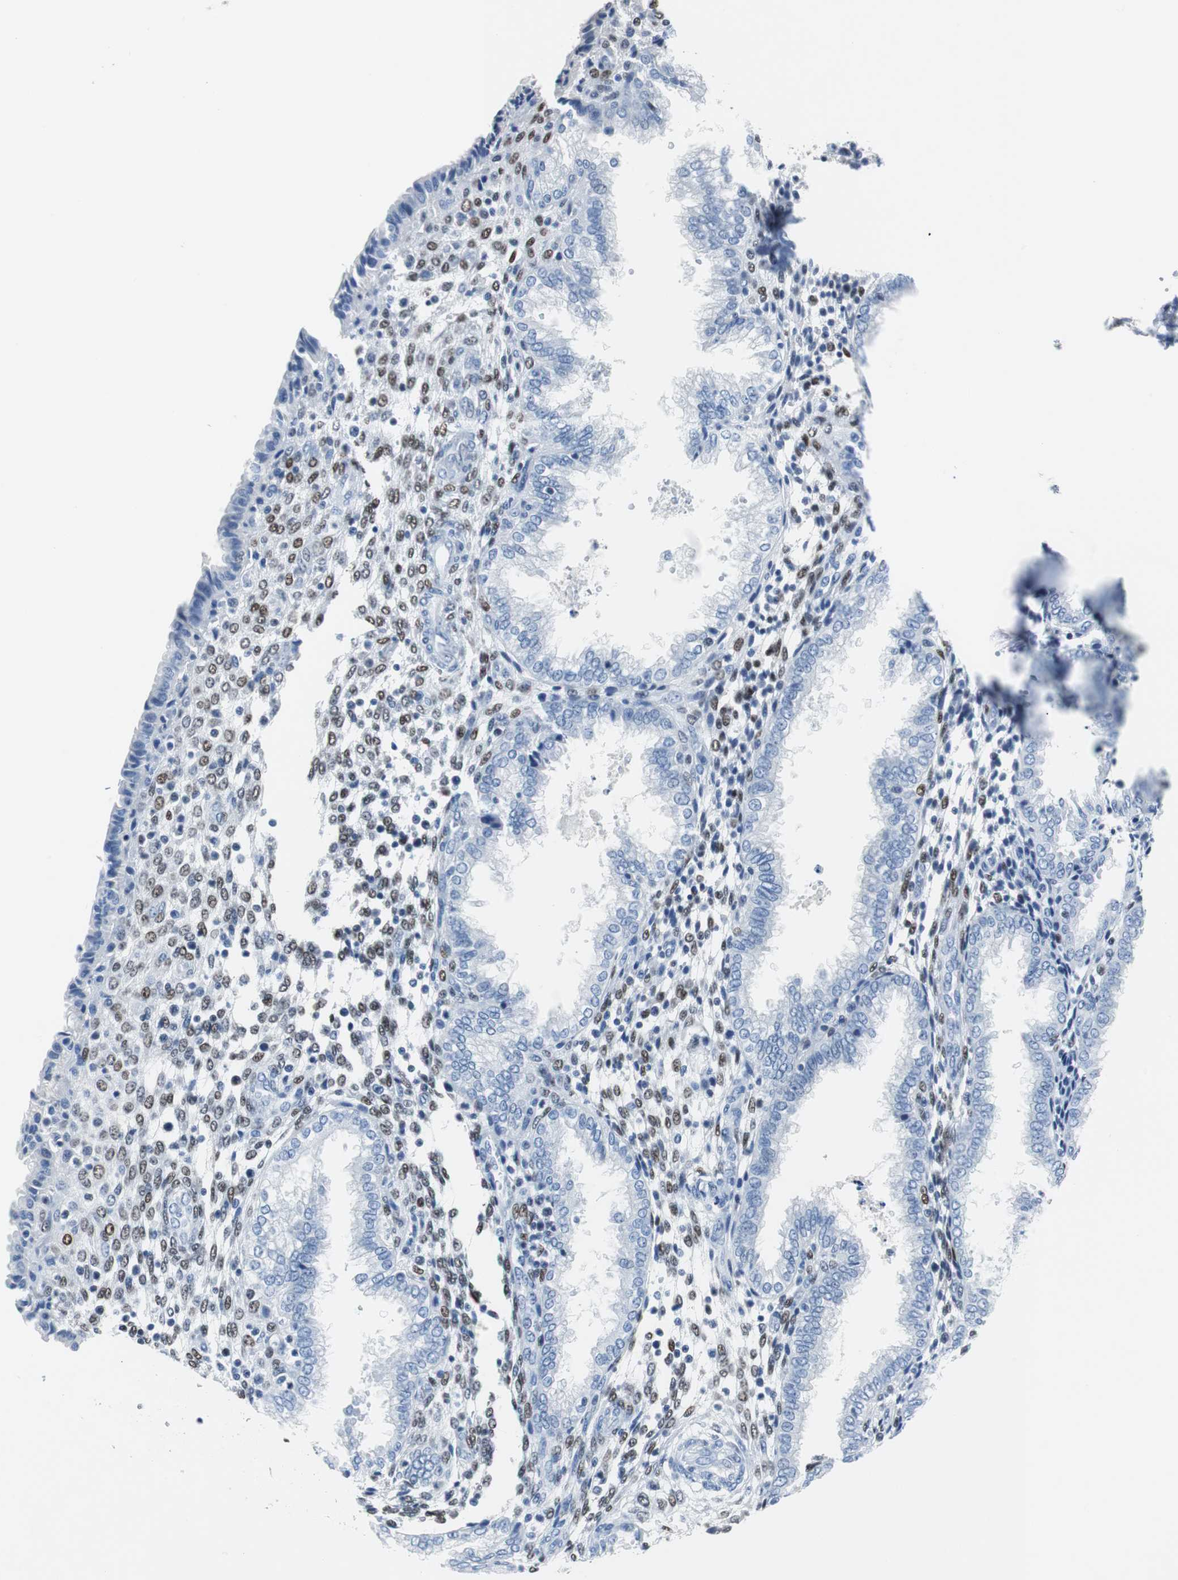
{"staining": {"intensity": "weak", "quantity": ">75%", "location": "nuclear"}, "tissue": "endometrium", "cell_type": "Cells in endometrial stroma", "image_type": "normal", "snomed": [{"axis": "morphology", "description": "Normal tissue, NOS"}, {"axis": "topography", "description": "Endometrium"}], "caption": "The photomicrograph exhibits staining of benign endometrium, revealing weak nuclear protein expression (brown color) within cells in endometrial stroma. (IHC, brightfield microscopy, high magnification).", "gene": "JUN", "patient": {"sex": "female", "age": 33}}